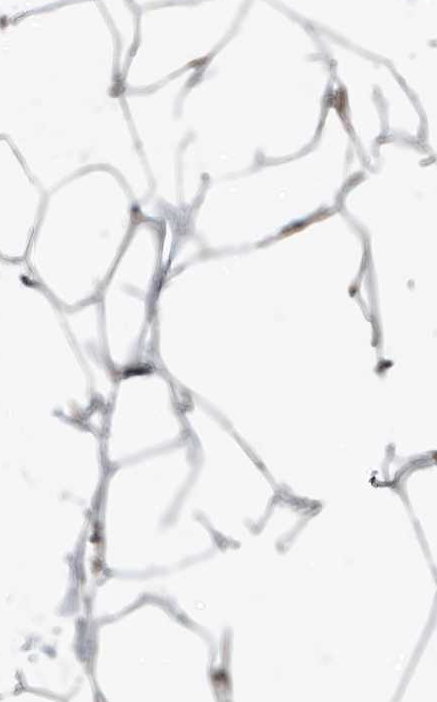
{"staining": {"intensity": "weak", "quantity": ">75%", "location": "cytoplasmic/membranous"}, "tissue": "adipose tissue", "cell_type": "Adipocytes", "image_type": "normal", "snomed": [{"axis": "morphology", "description": "Normal tissue, NOS"}, {"axis": "topography", "description": "Breast"}], "caption": "Adipose tissue stained with a brown dye reveals weak cytoplasmic/membranous positive staining in about >75% of adipocytes.", "gene": "KIF15", "patient": {"sex": "female", "age": 23}}